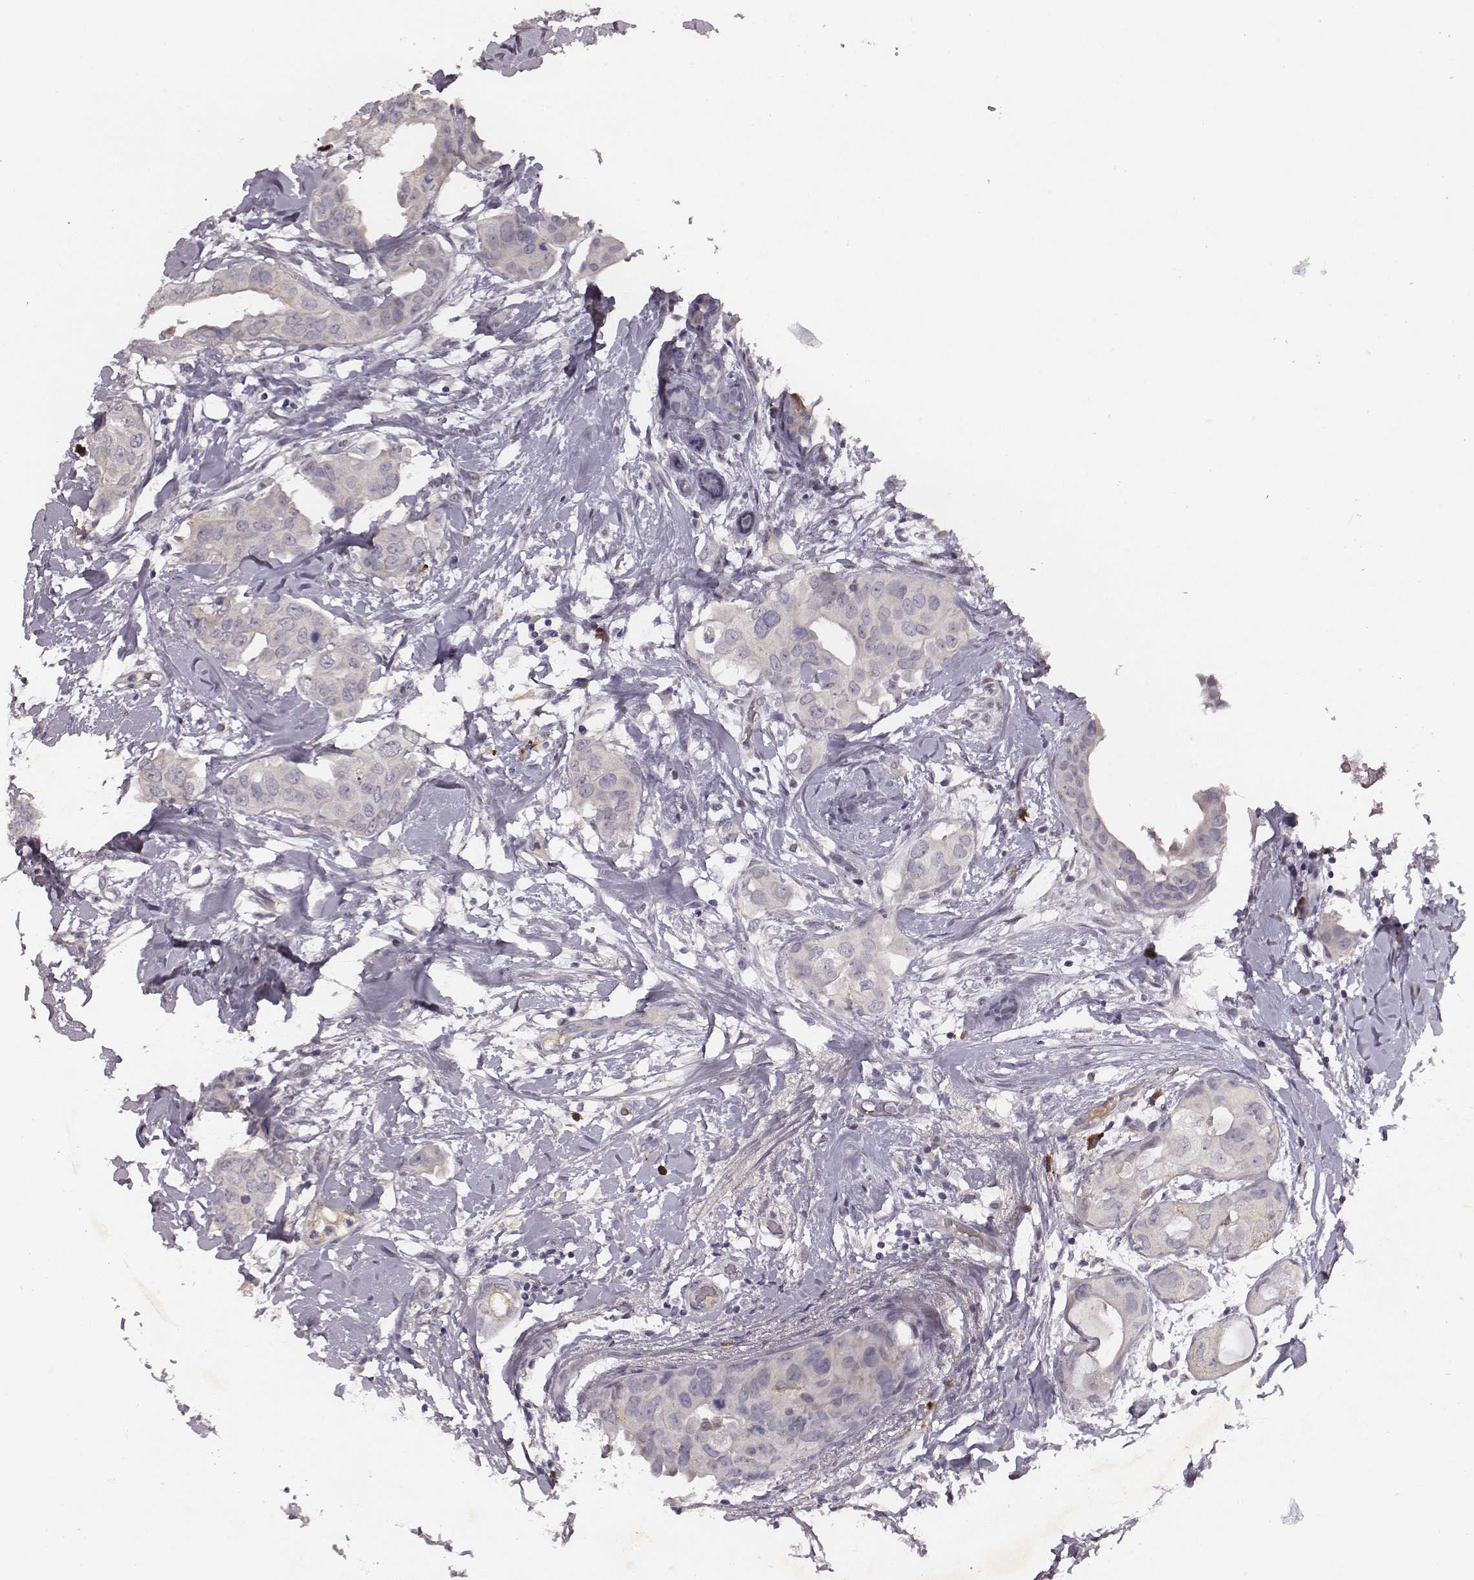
{"staining": {"intensity": "negative", "quantity": "none", "location": "none"}, "tissue": "breast cancer", "cell_type": "Tumor cells", "image_type": "cancer", "snomed": [{"axis": "morphology", "description": "Normal tissue, NOS"}, {"axis": "morphology", "description": "Duct carcinoma"}, {"axis": "topography", "description": "Breast"}], "caption": "An image of human breast cancer (intraductal carcinoma) is negative for staining in tumor cells.", "gene": "SLC22A6", "patient": {"sex": "female", "age": 40}}